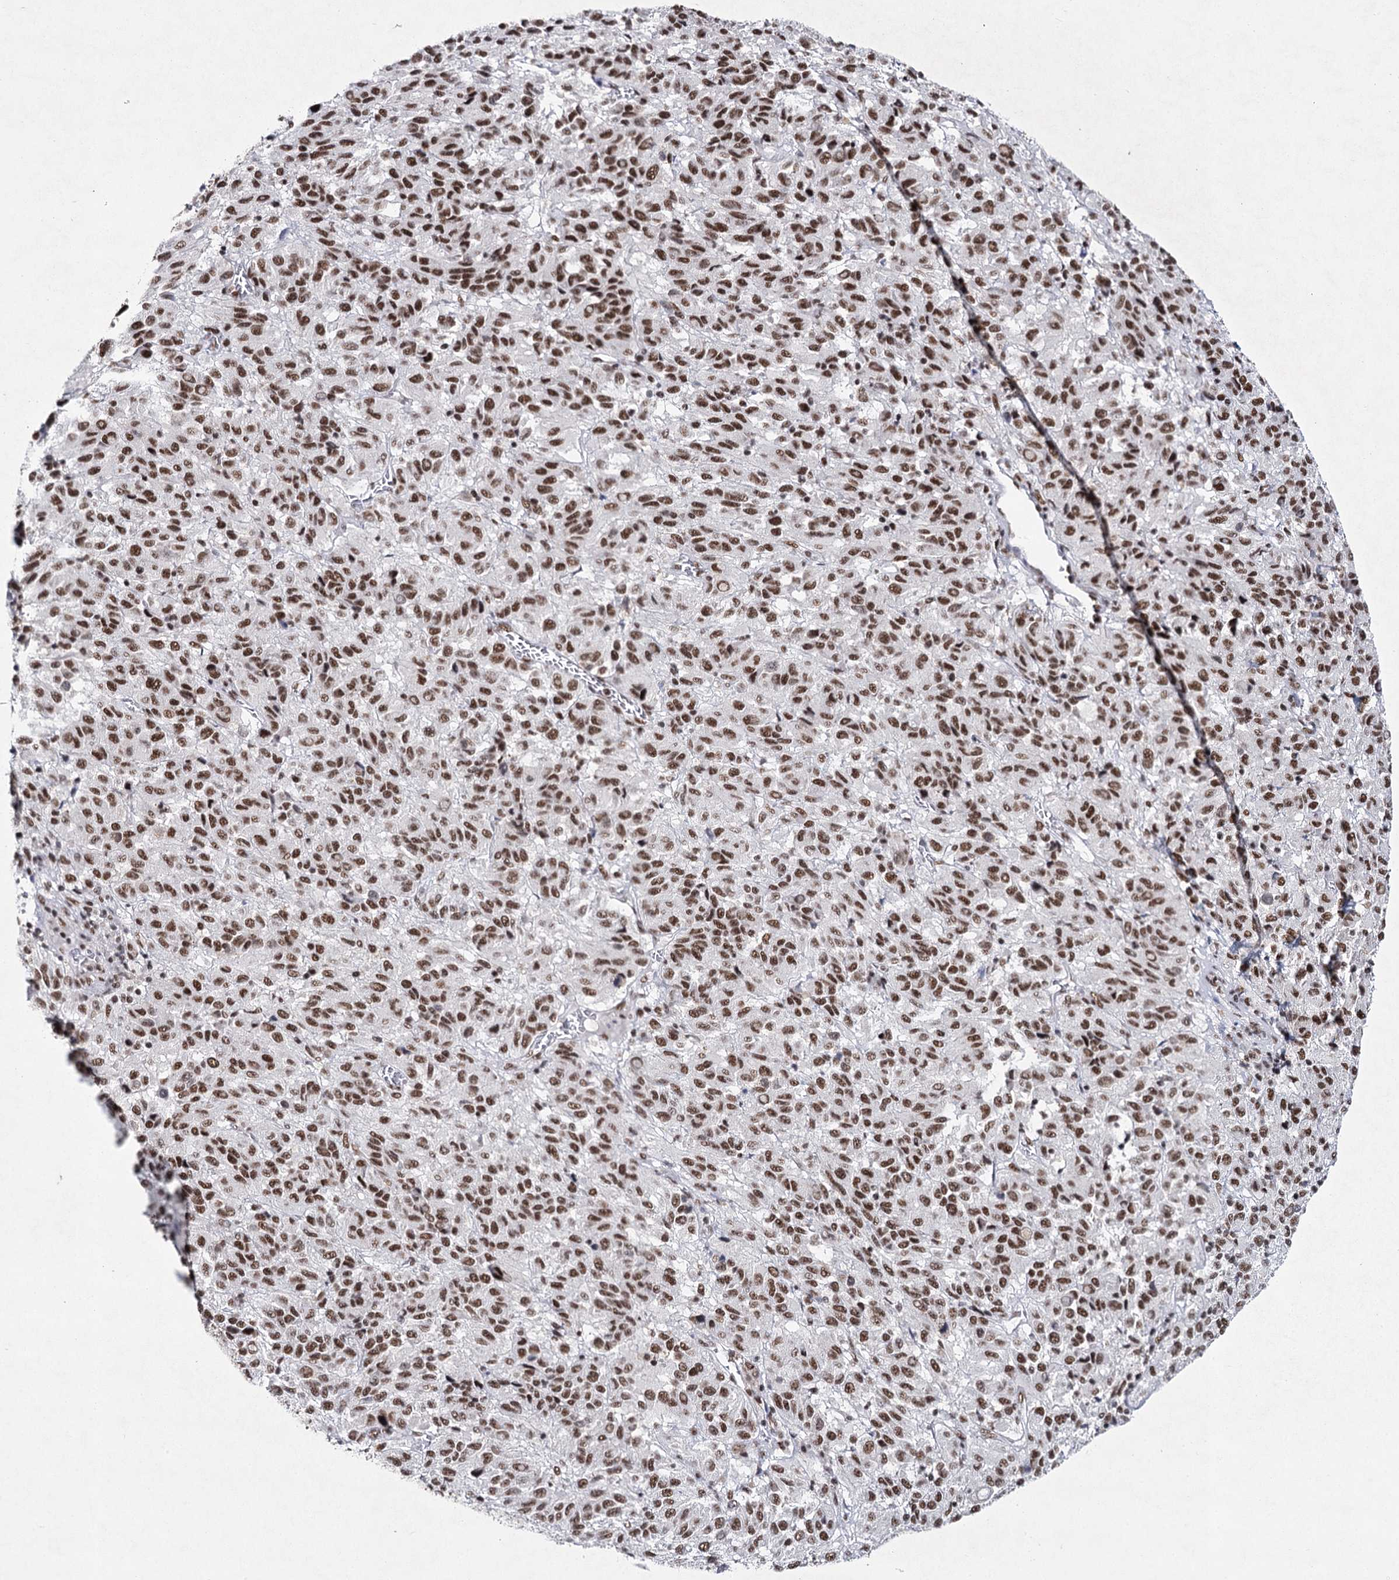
{"staining": {"intensity": "moderate", "quantity": ">75%", "location": "nuclear"}, "tissue": "melanoma", "cell_type": "Tumor cells", "image_type": "cancer", "snomed": [{"axis": "morphology", "description": "Malignant melanoma, Metastatic site"}, {"axis": "topography", "description": "Lung"}], "caption": "Brown immunohistochemical staining in malignant melanoma (metastatic site) displays moderate nuclear expression in approximately >75% of tumor cells. Using DAB (3,3'-diaminobenzidine) (brown) and hematoxylin (blue) stains, captured at high magnification using brightfield microscopy.", "gene": "SCAF8", "patient": {"sex": "male", "age": 64}}